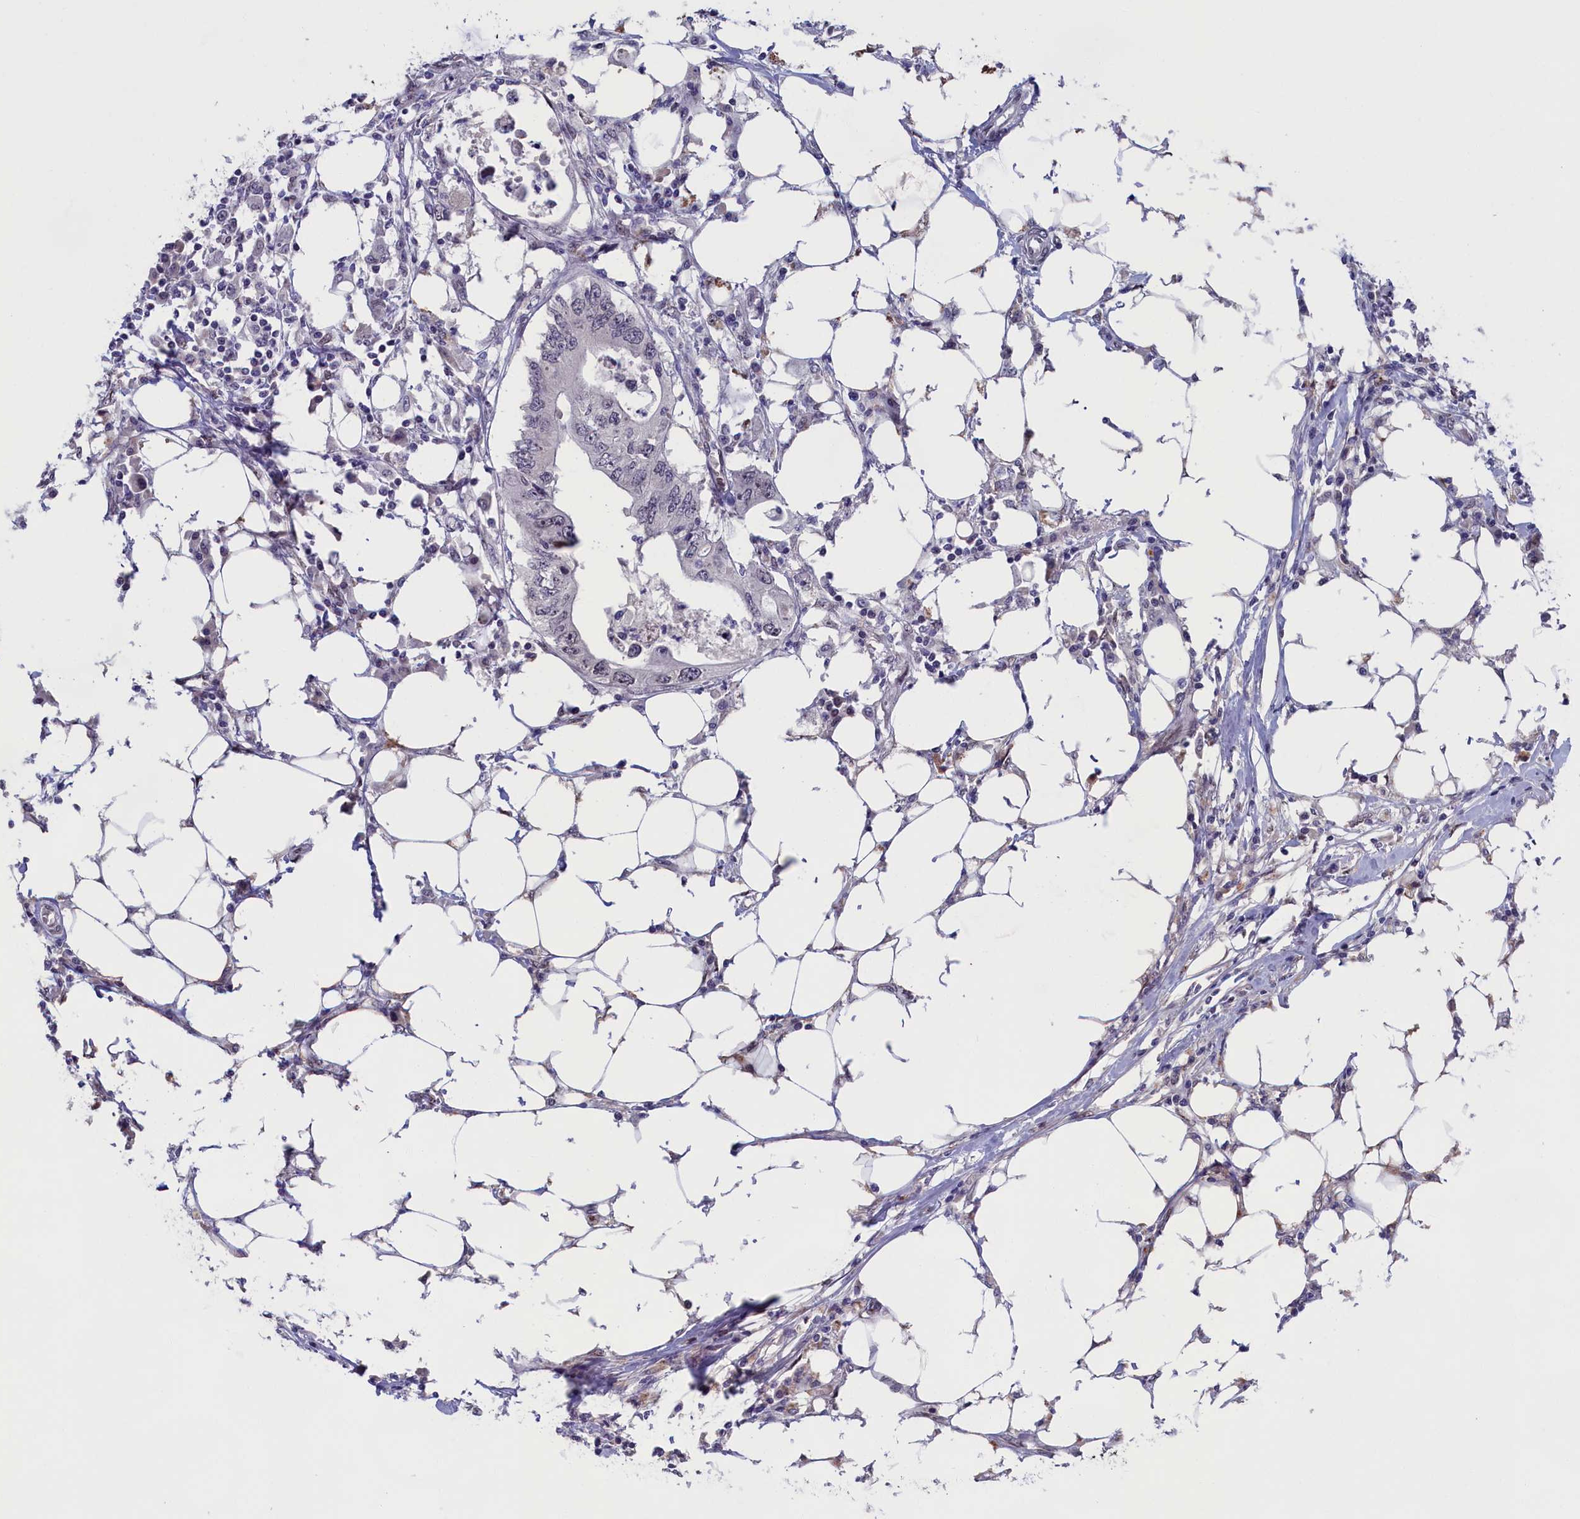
{"staining": {"intensity": "negative", "quantity": "none", "location": "none"}, "tissue": "colorectal cancer", "cell_type": "Tumor cells", "image_type": "cancer", "snomed": [{"axis": "morphology", "description": "Adenocarcinoma, NOS"}, {"axis": "topography", "description": "Colon"}], "caption": "This is an immunohistochemistry (IHC) micrograph of colorectal cancer (adenocarcinoma). There is no positivity in tumor cells.", "gene": "GPSM1", "patient": {"sex": "male", "age": 71}}